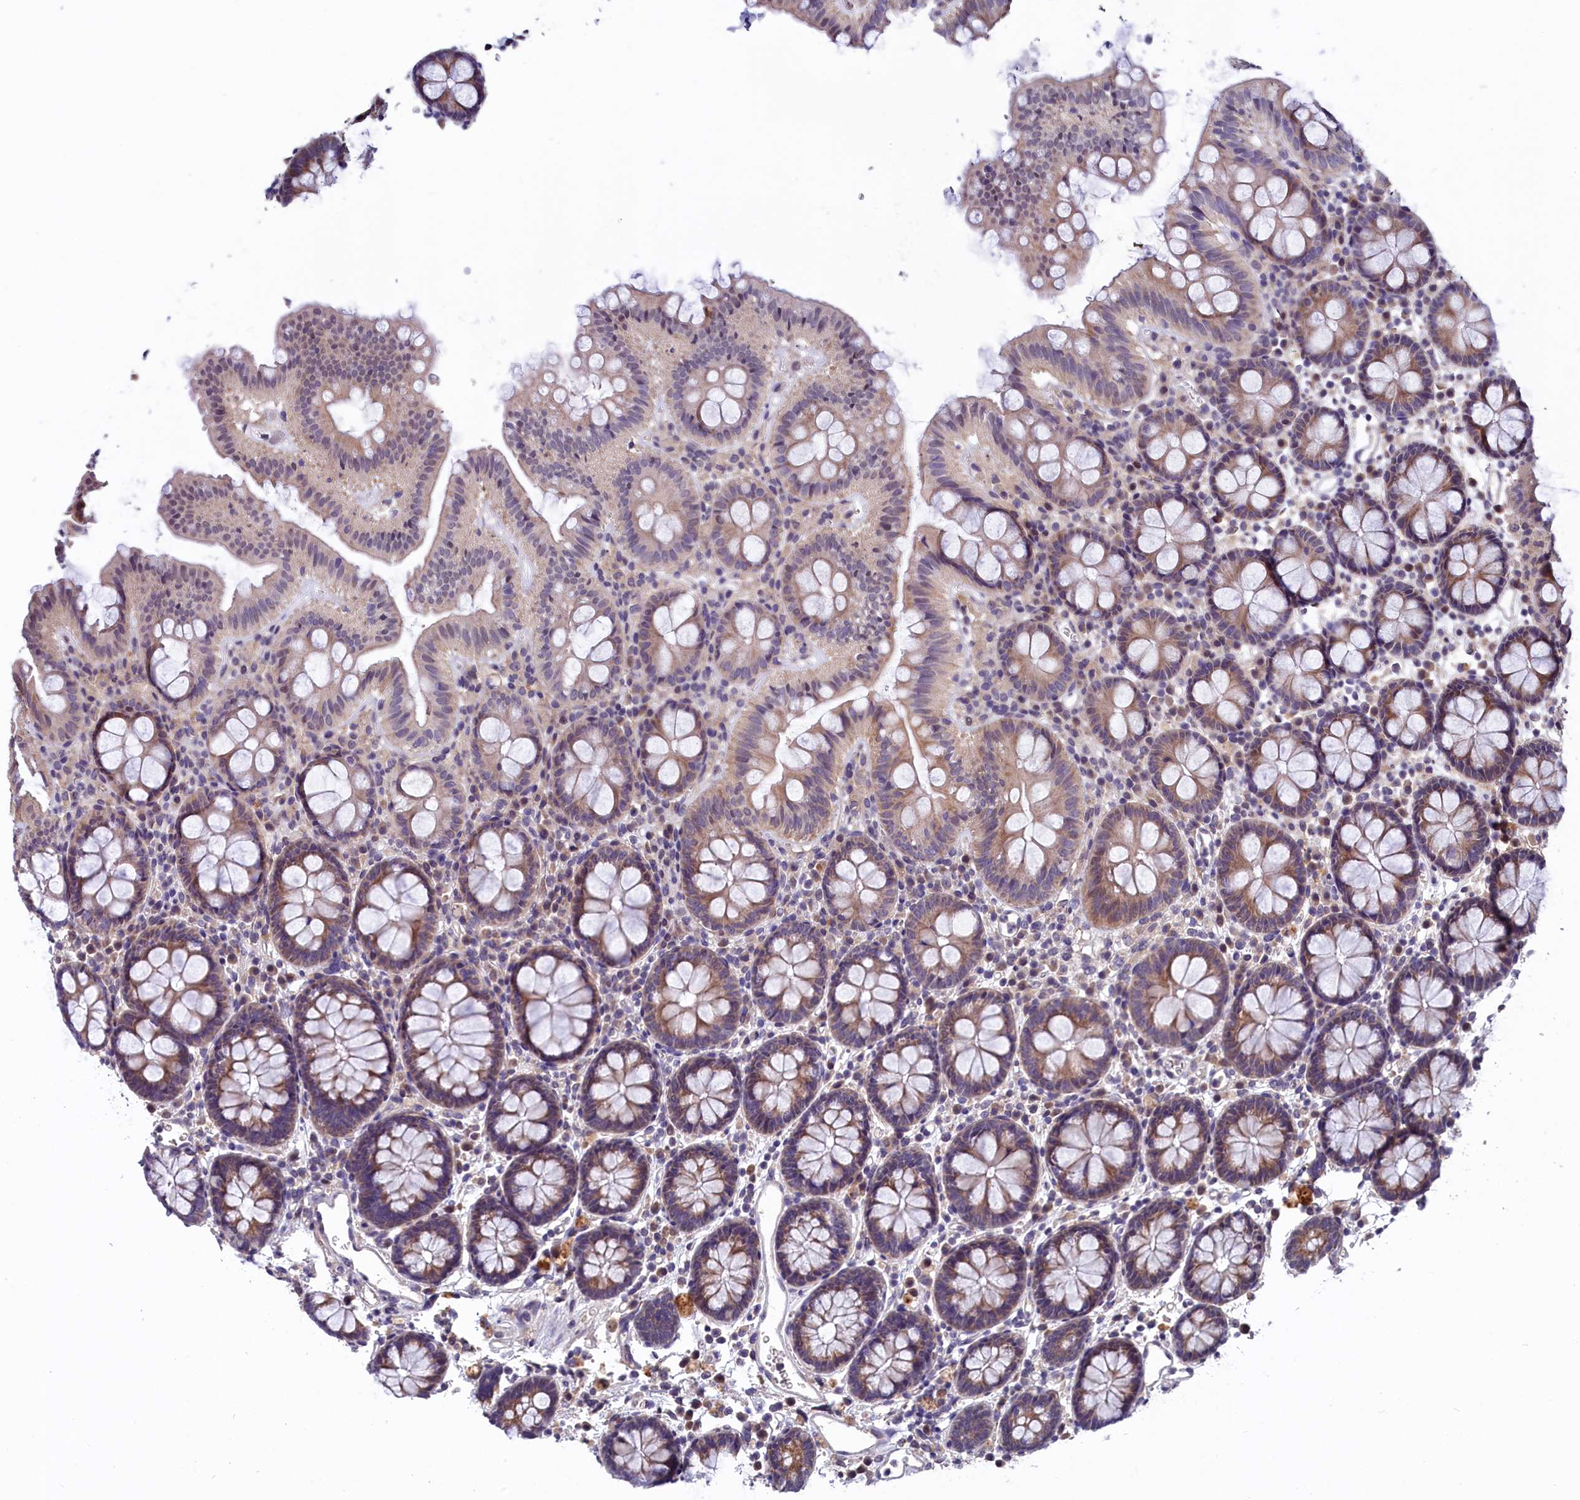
{"staining": {"intensity": "moderate", "quantity": ">75%", "location": "cytoplasmic/membranous"}, "tissue": "colon", "cell_type": "Glandular cells", "image_type": "normal", "snomed": [{"axis": "morphology", "description": "Normal tissue, NOS"}, {"axis": "topography", "description": "Colon"}], "caption": "A brown stain highlights moderate cytoplasmic/membranous positivity of a protein in glandular cells of benign colon. Using DAB (brown) and hematoxylin (blue) stains, captured at high magnification using brightfield microscopy.", "gene": "SLC39A6", "patient": {"sex": "male", "age": 75}}